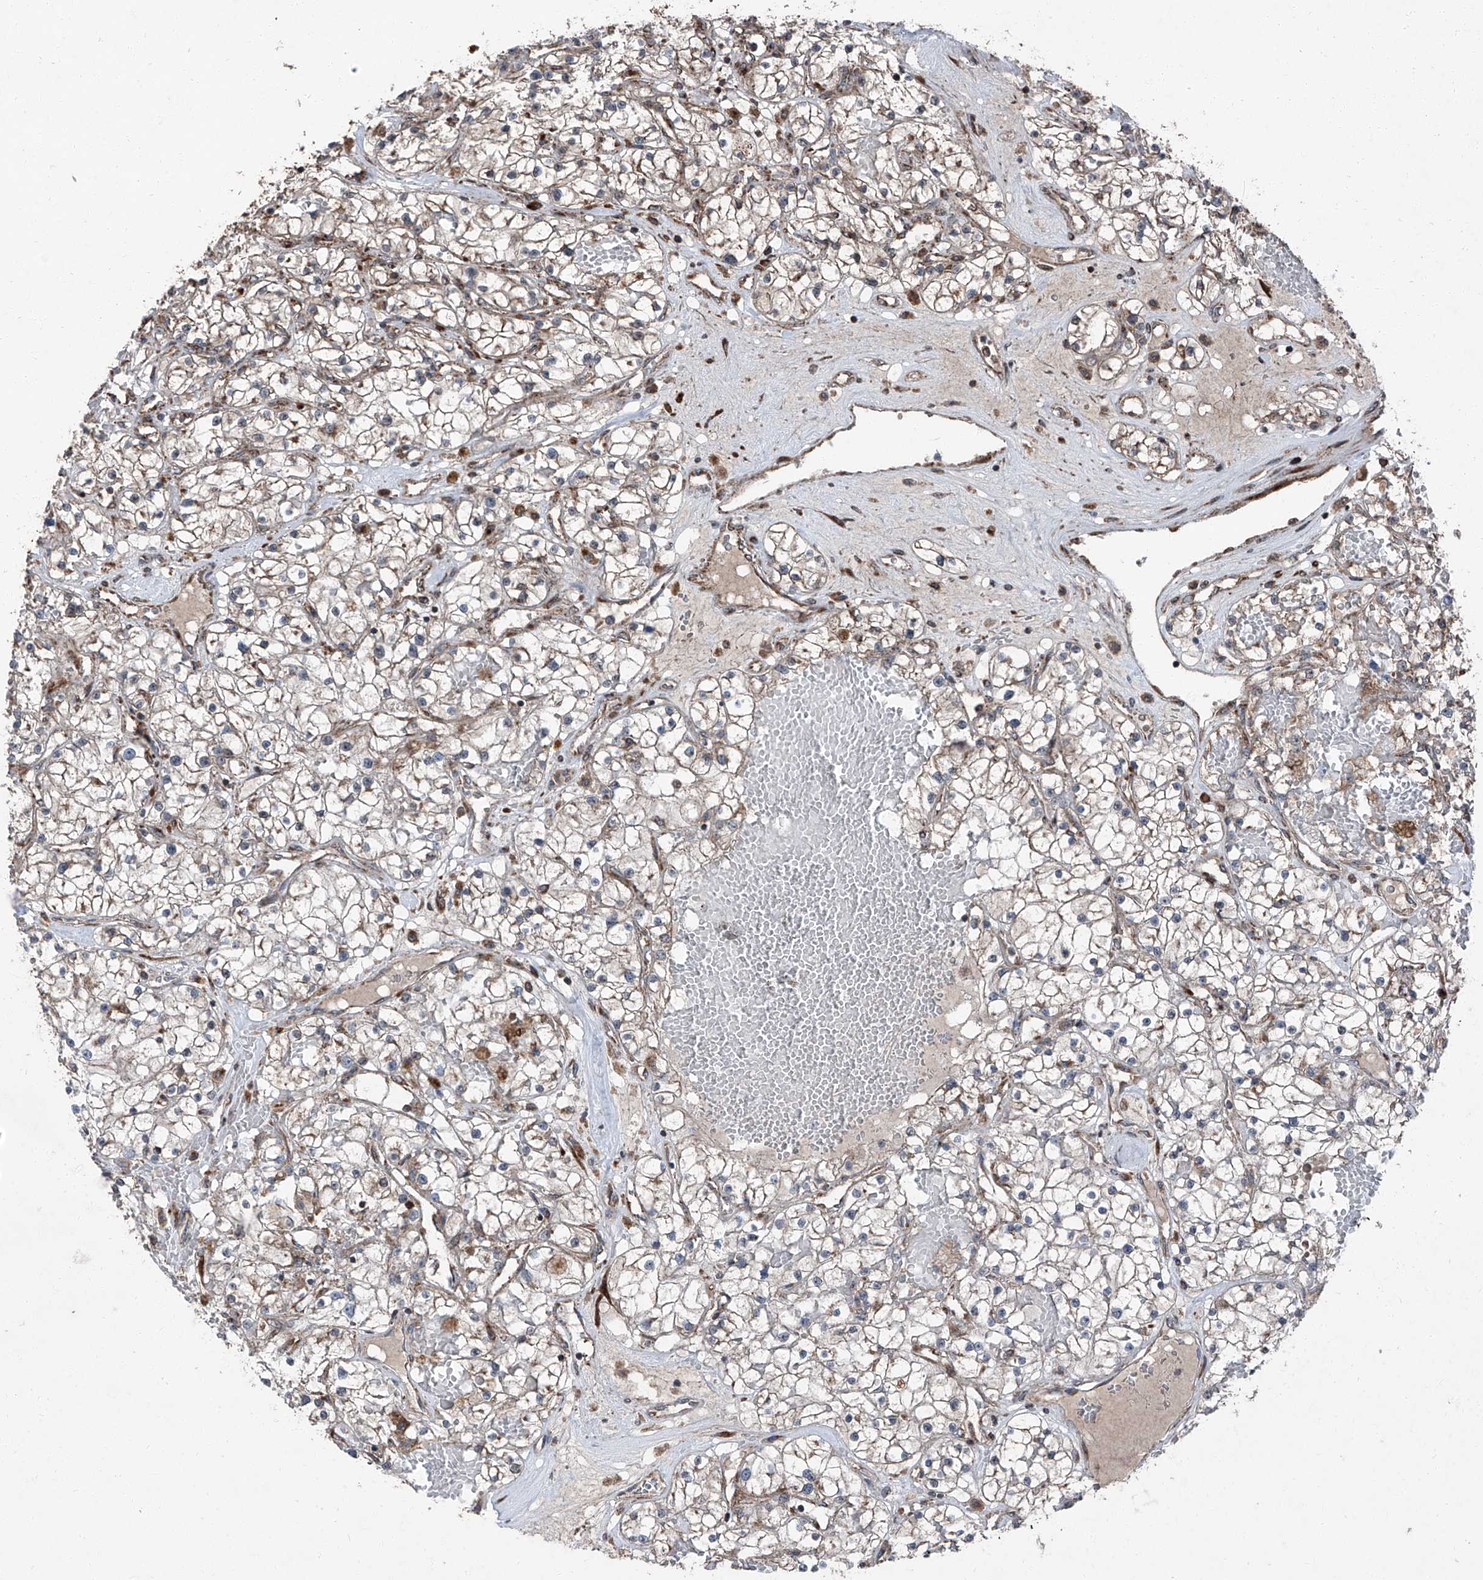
{"staining": {"intensity": "weak", "quantity": "<25%", "location": "cytoplasmic/membranous"}, "tissue": "renal cancer", "cell_type": "Tumor cells", "image_type": "cancer", "snomed": [{"axis": "morphology", "description": "Normal tissue, NOS"}, {"axis": "morphology", "description": "Adenocarcinoma, NOS"}, {"axis": "topography", "description": "Kidney"}], "caption": "A photomicrograph of renal cancer (adenocarcinoma) stained for a protein reveals no brown staining in tumor cells.", "gene": "LIMK1", "patient": {"sex": "male", "age": 68}}